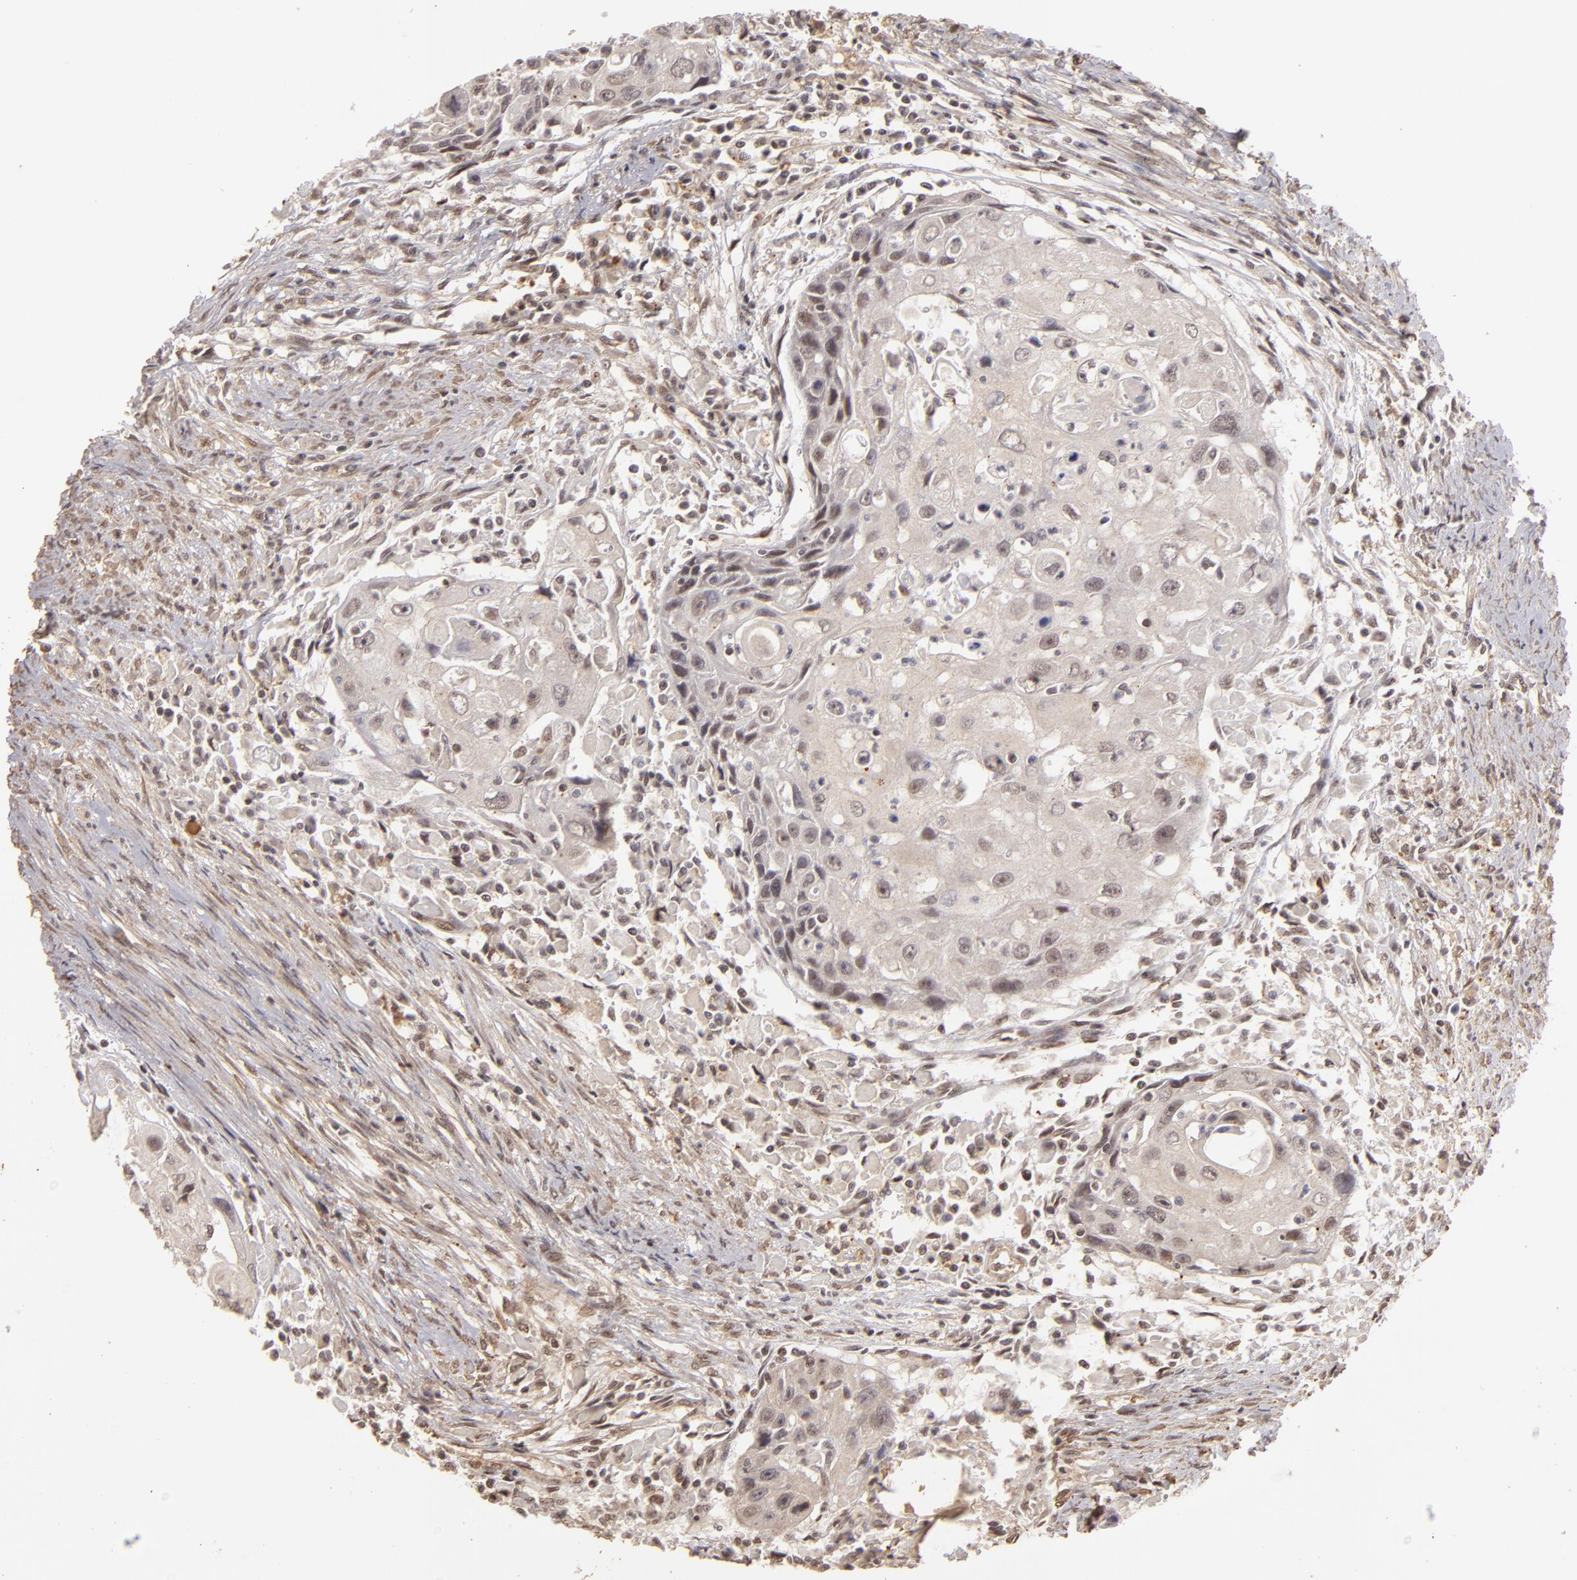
{"staining": {"intensity": "weak", "quantity": "<25%", "location": "cytoplasmic/membranous"}, "tissue": "head and neck cancer", "cell_type": "Tumor cells", "image_type": "cancer", "snomed": [{"axis": "morphology", "description": "Squamous cell carcinoma, NOS"}, {"axis": "topography", "description": "Head-Neck"}], "caption": "A high-resolution micrograph shows immunohistochemistry (IHC) staining of head and neck cancer, which reveals no significant expression in tumor cells. (Stains: DAB IHC with hematoxylin counter stain, Microscopy: brightfield microscopy at high magnification).", "gene": "DFFA", "patient": {"sex": "male", "age": 64}}